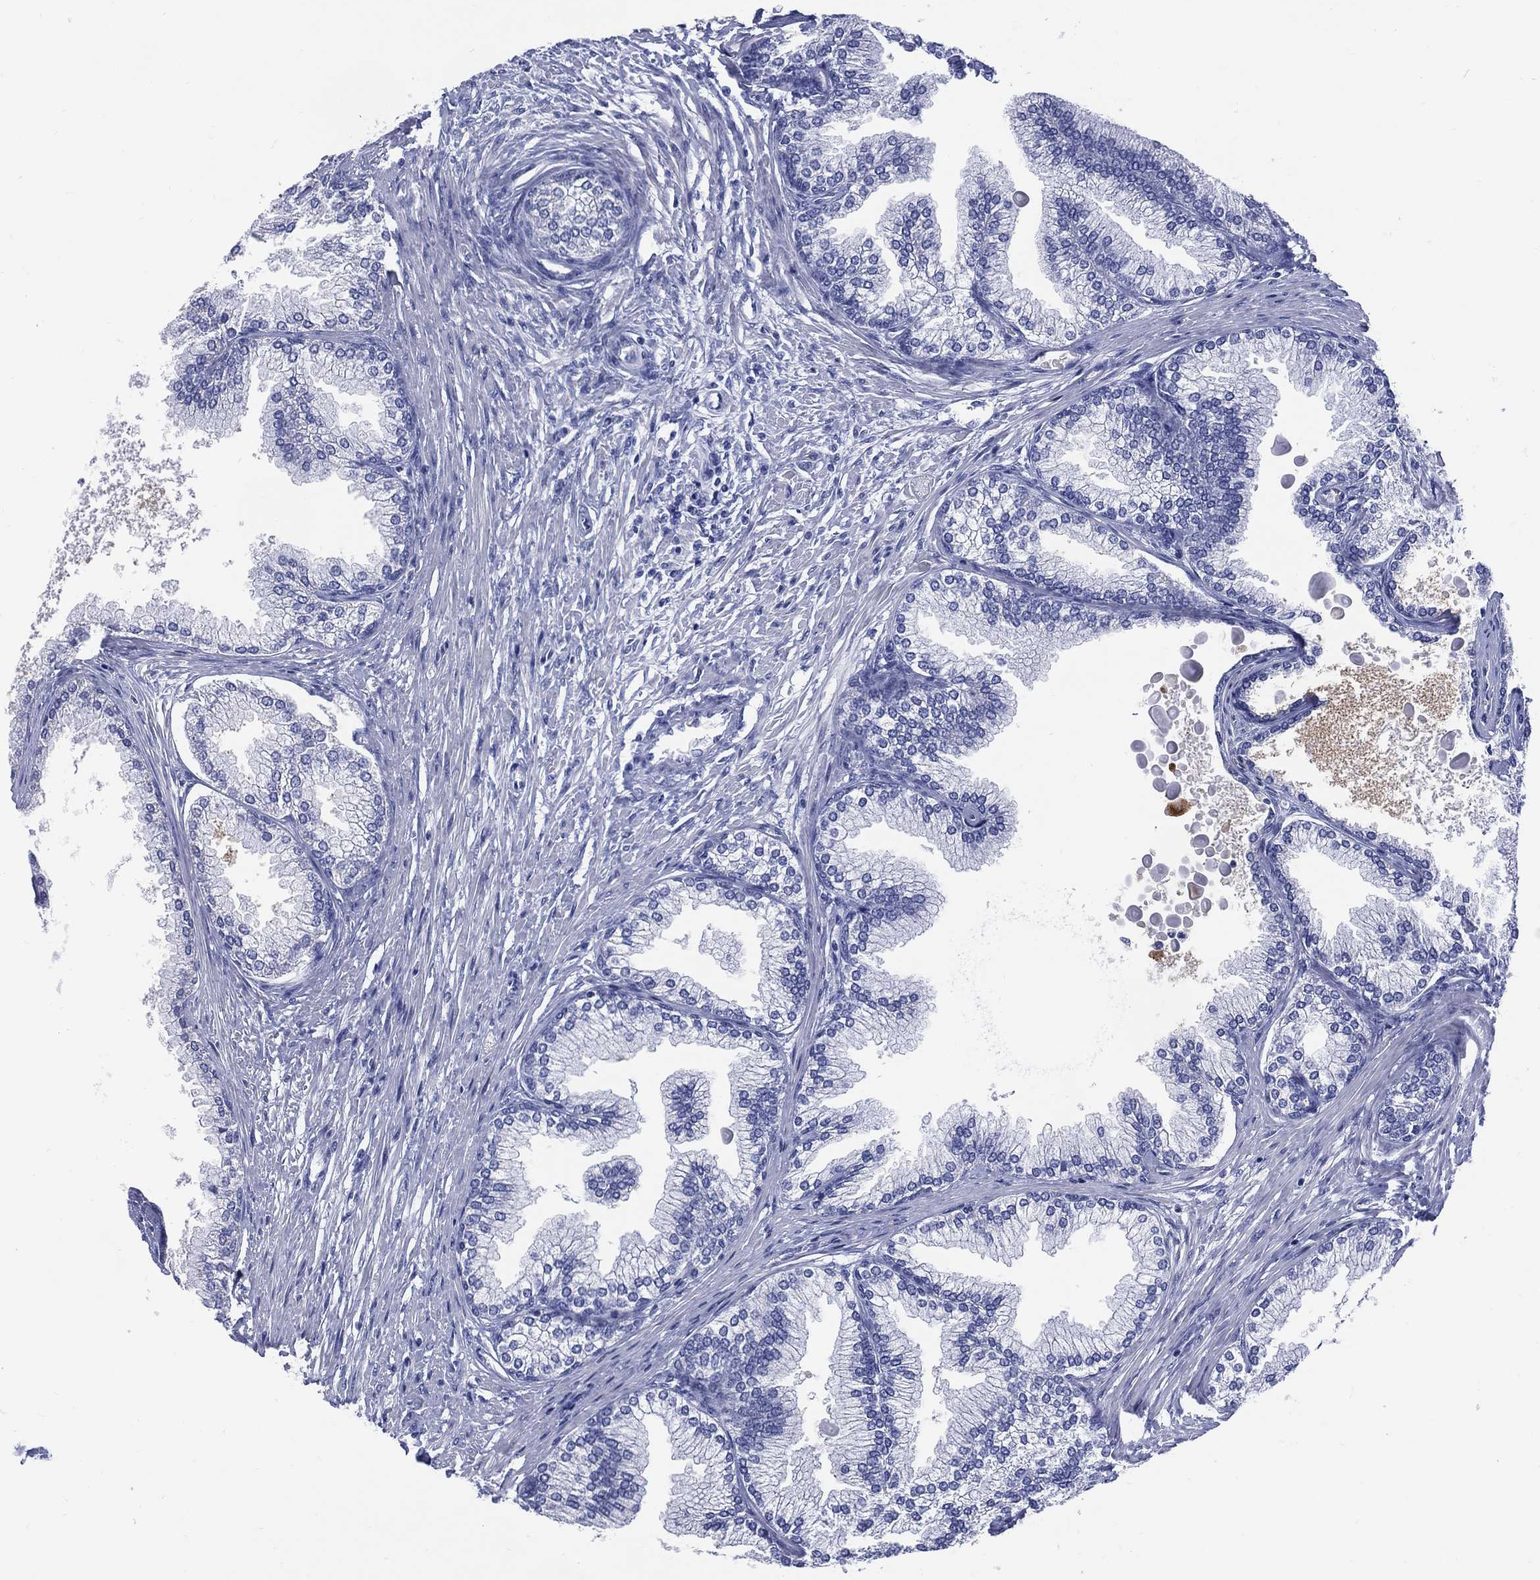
{"staining": {"intensity": "negative", "quantity": "none", "location": "none"}, "tissue": "prostate", "cell_type": "Glandular cells", "image_type": "normal", "snomed": [{"axis": "morphology", "description": "Normal tissue, NOS"}, {"axis": "topography", "description": "Prostate"}], "caption": "There is no significant positivity in glandular cells of prostate. (DAB (3,3'-diaminobenzidine) immunohistochemistry (IHC), high magnification).", "gene": "ENSG00000285953", "patient": {"sex": "male", "age": 72}}